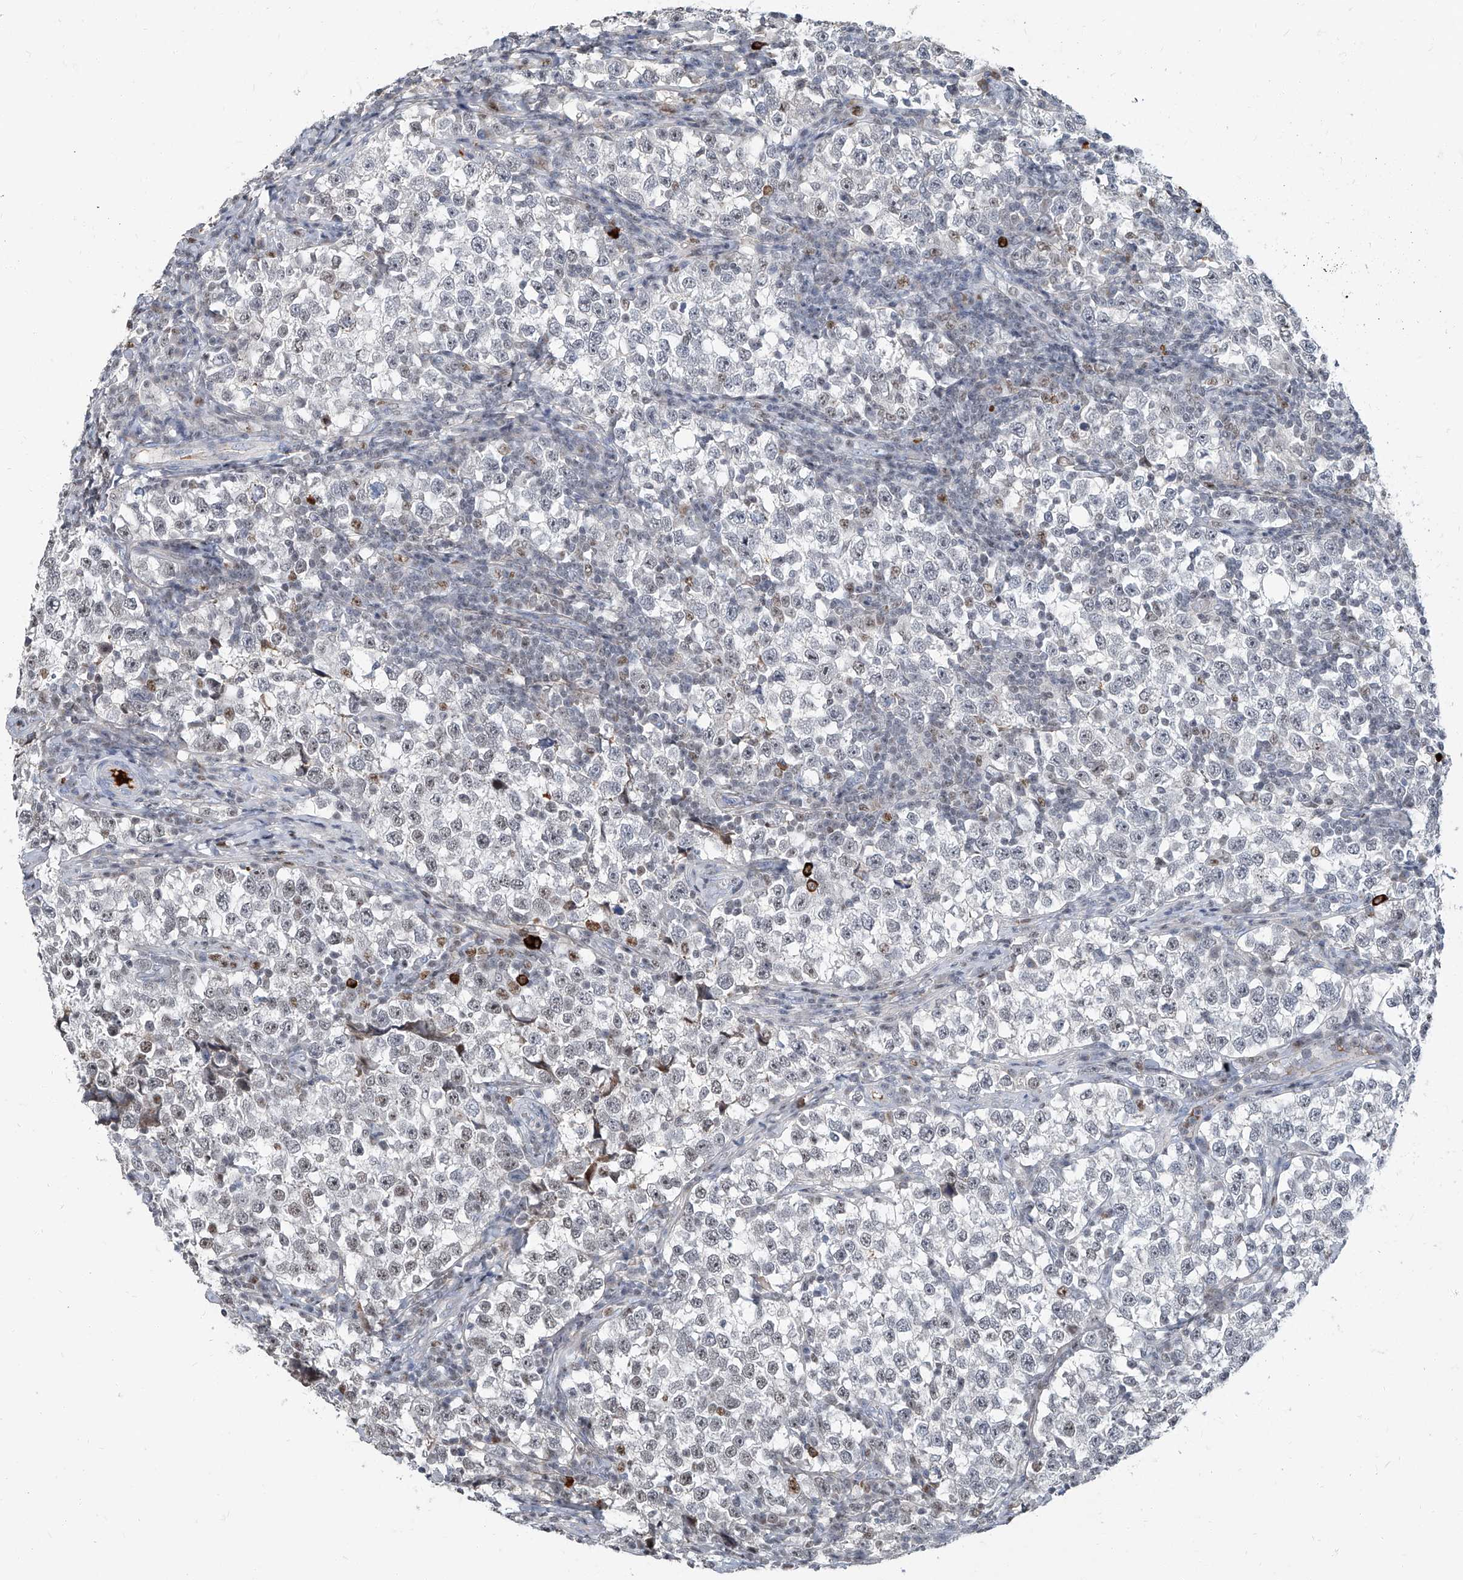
{"staining": {"intensity": "weak", "quantity": "<25%", "location": "nuclear"}, "tissue": "testis cancer", "cell_type": "Tumor cells", "image_type": "cancer", "snomed": [{"axis": "morphology", "description": "Normal tissue, NOS"}, {"axis": "morphology", "description": "Seminoma, NOS"}, {"axis": "topography", "description": "Testis"}], "caption": "A high-resolution histopathology image shows IHC staining of testis cancer (seminoma), which exhibits no significant positivity in tumor cells.", "gene": "HOXA3", "patient": {"sex": "male", "age": 43}}